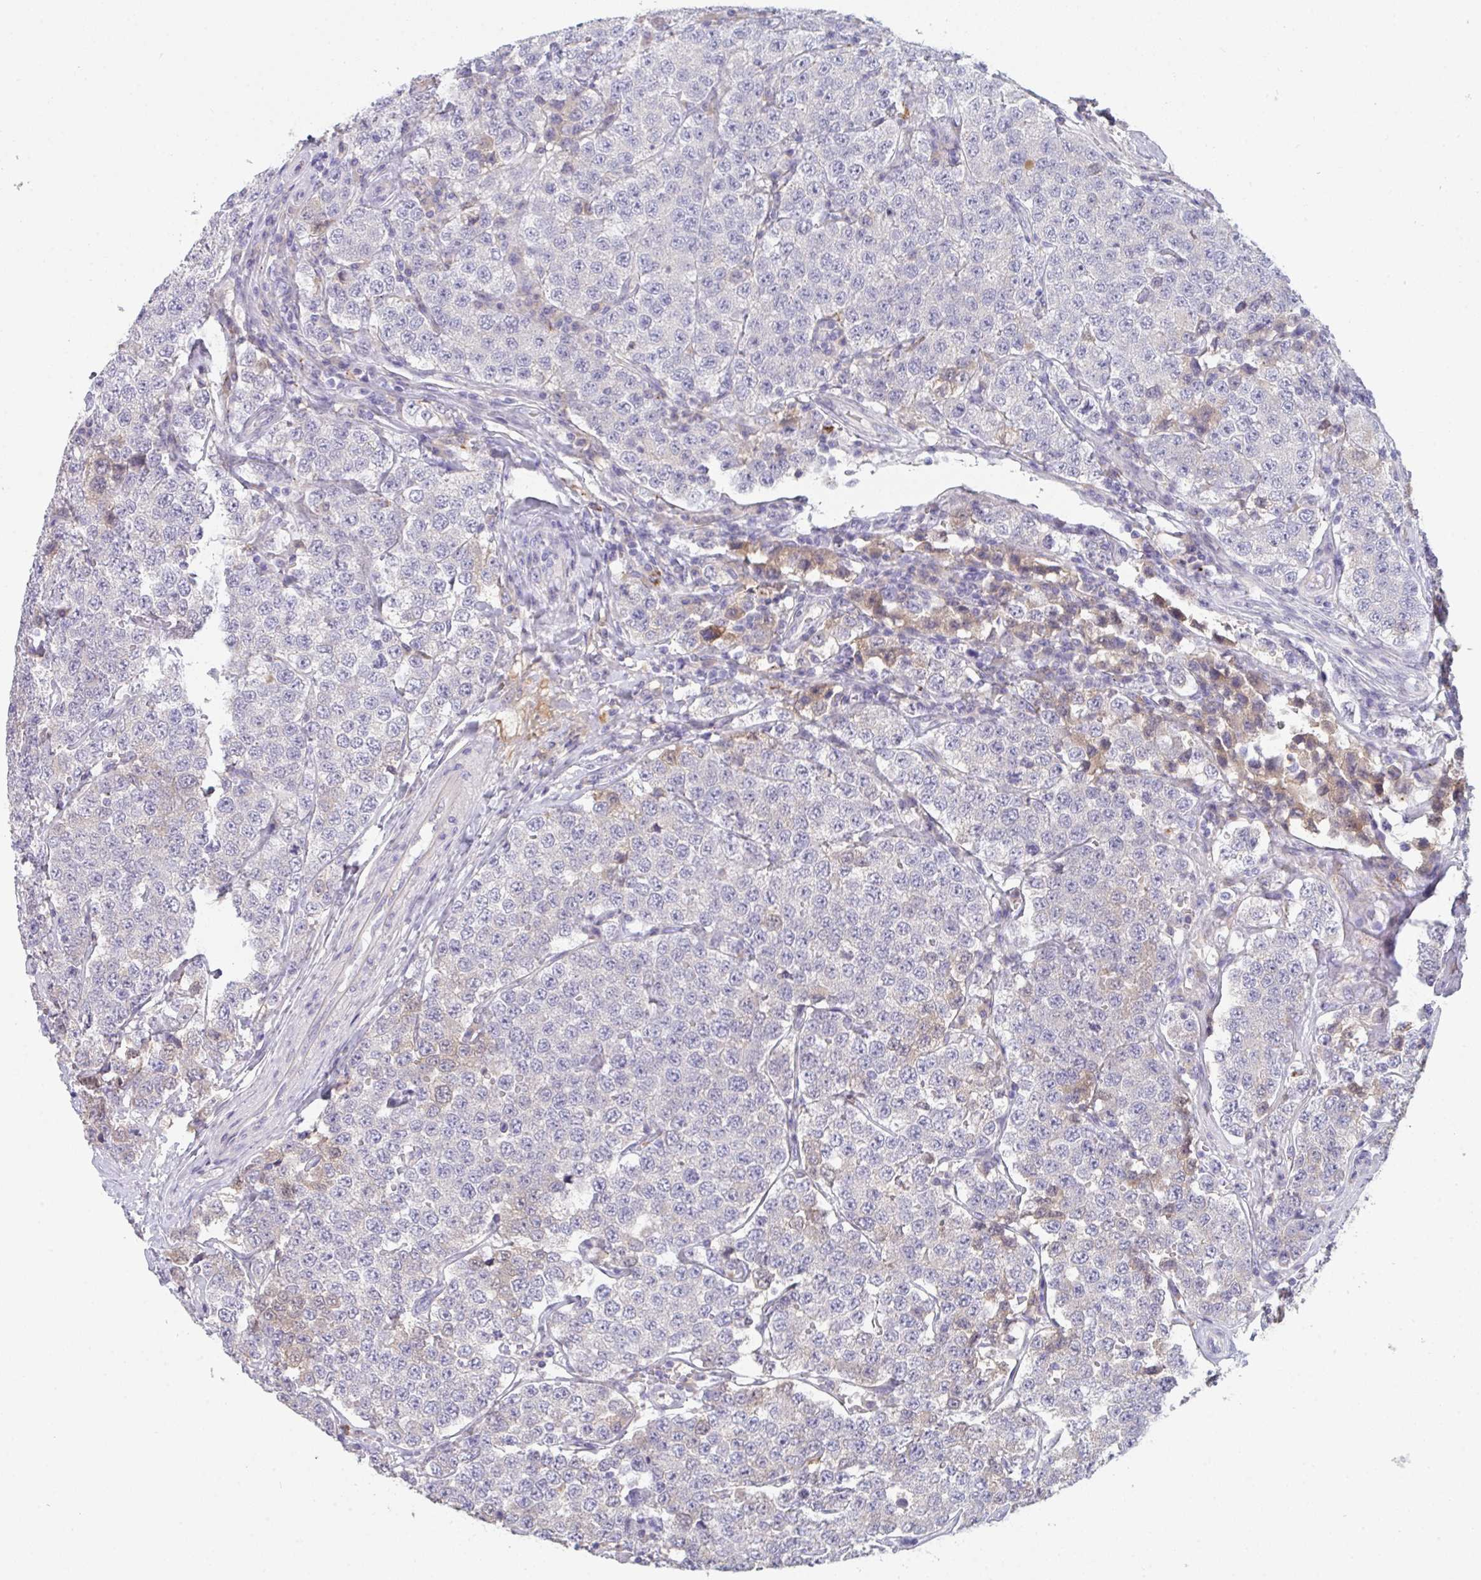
{"staining": {"intensity": "negative", "quantity": "none", "location": "none"}, "tissue": "testis cancer", "cell_type": "Tumor cells", "image_type": "cancer", "snomed": [{"axis": "morphology", "description": "Seminoma, NOS"}, {"axis": "topography", "description": "Testis"}], "caption": "Image shows no significant protein expression in tumor cells of testis cancer (seminoma).", "gene": "HGFAC", "patient": {"sex": "male", "age": 34}}